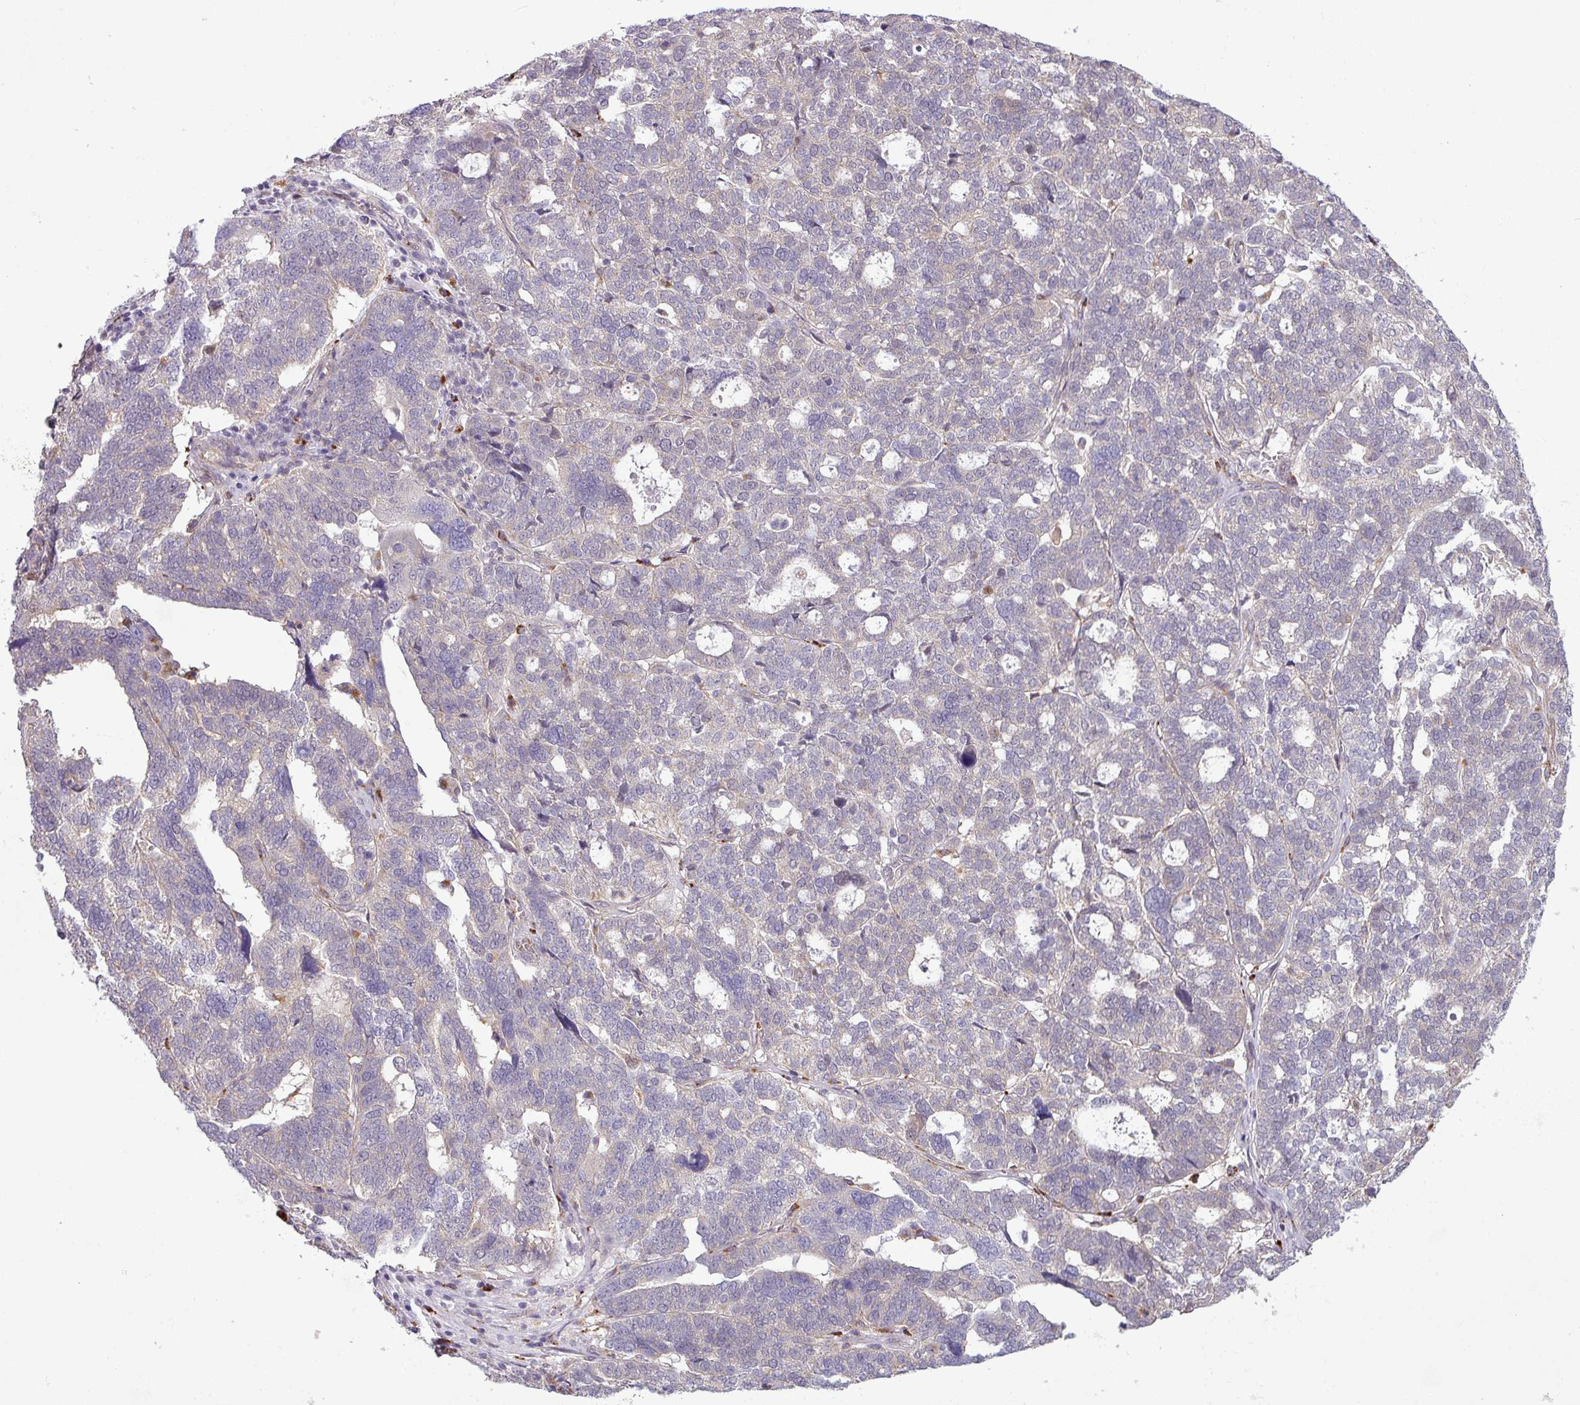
{"staining": {"intensity": "negative", "quantity": "none", "location": "none"}, "tissue": "ovarian cancer", "cell_type": "Tumor cells", "image_type": "cancer", "snomed": [{"axis": "morphology", "description": "Cystadenocarcinoma, serous, NOS"}, {"axis": "topography", "description": "Ovary"}], "caption": "This is an immunohistochemistry (IHC) histopathology image of ovarian cancer (serous cystadenocarcinoma). There is no expression in tumor cells.", "gene": "CCDC144A", "patient": {"sex": "female", "age": 59}}